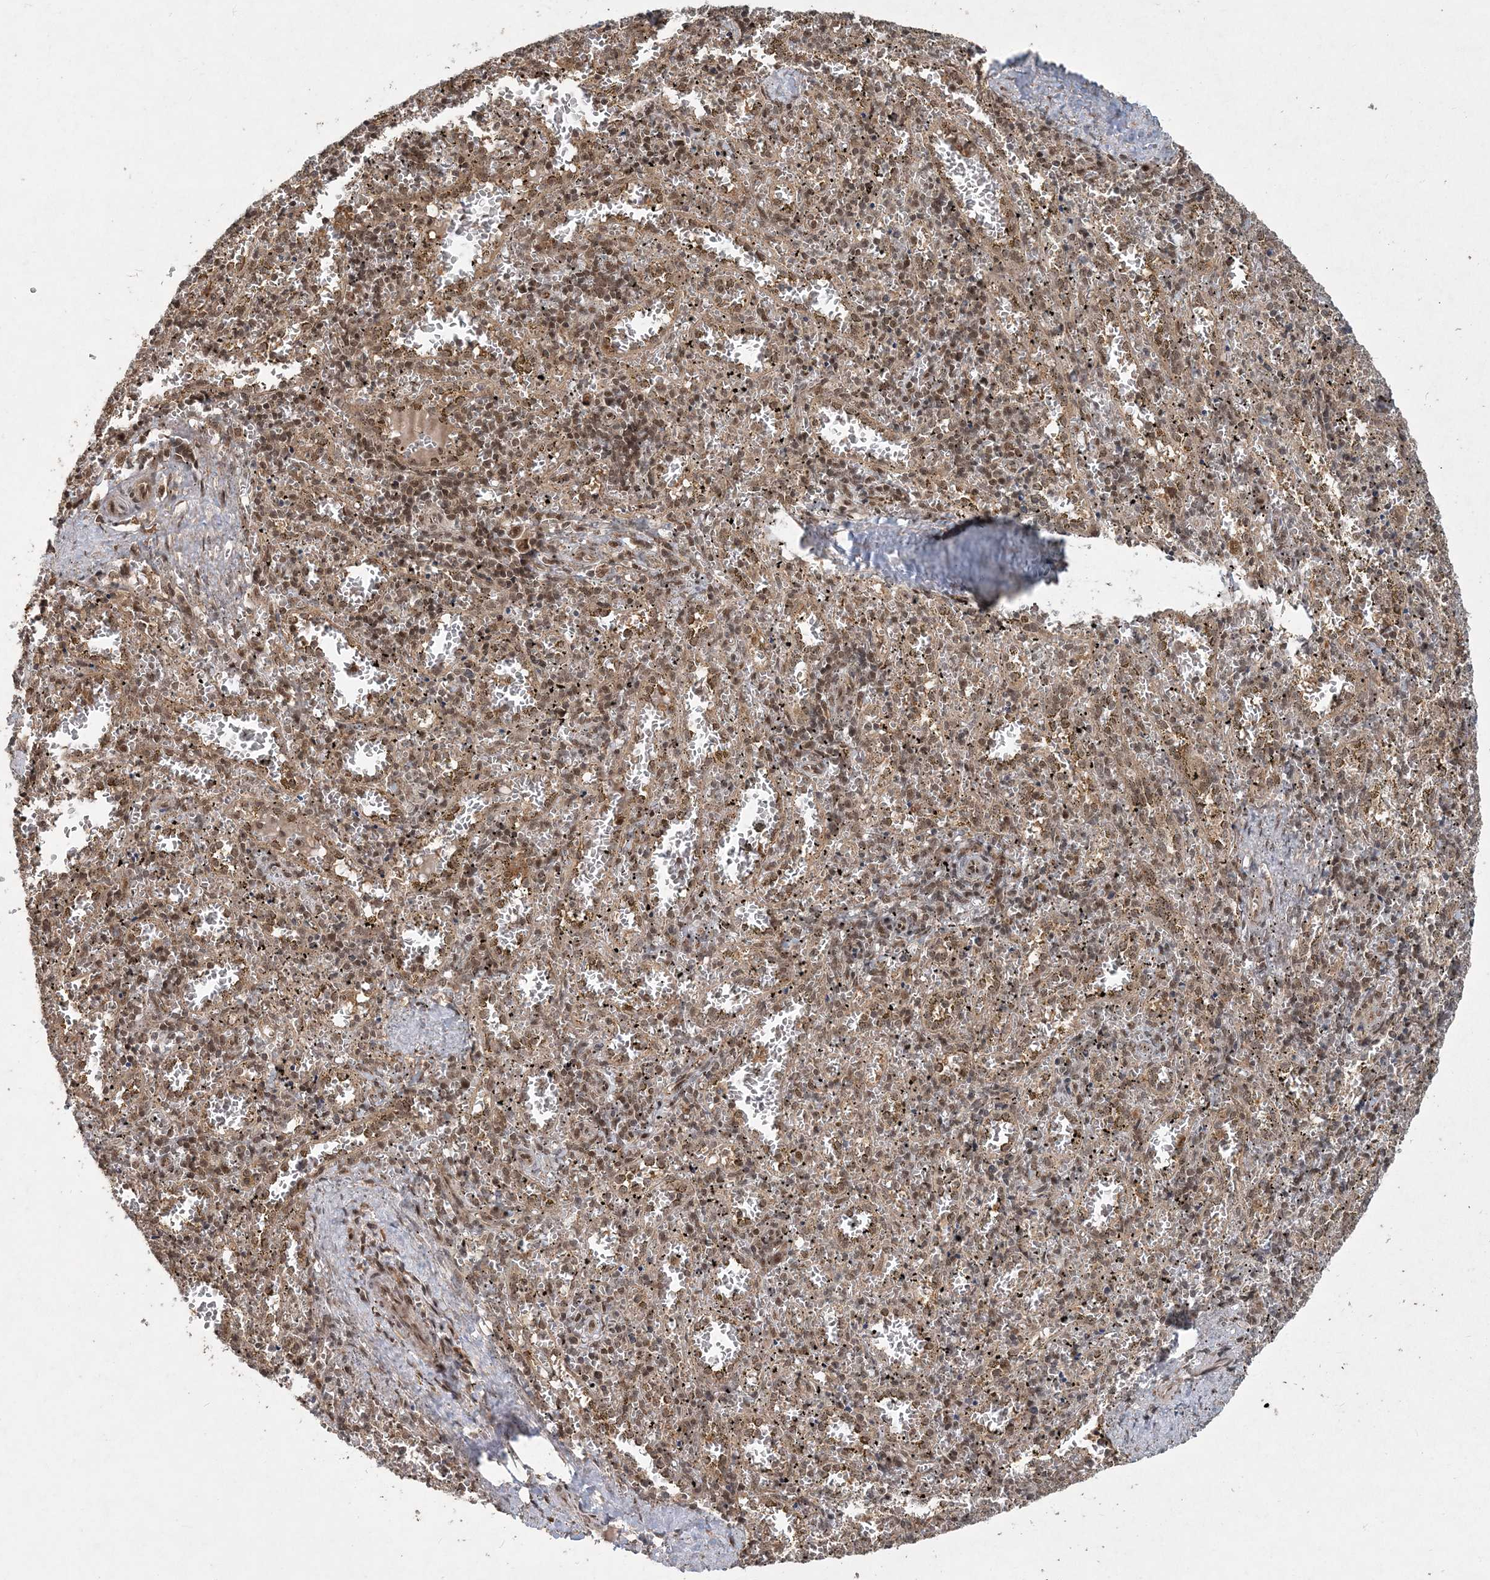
{"staining": {"intensity": "moderate", "quantity": ">75%", "location": "nuclear"}, "tissue": "spleen", "cell_type": "Cells in red pulp", "image_type": "normal", "snomed": [{"axis": "morphology", "description": "Normal tissue, NOS"}, {"axis": "topography", "description": "Spleen"}], "caption": "This photomicrograph exhibits immunohistochemistry (IHC) staining of normal human spleen, with medium moderate nuclear expression in approximately >75% of cells in red pulp.", "gene": "COPS7B", "patient": {"sex": "male", "age": 11}}